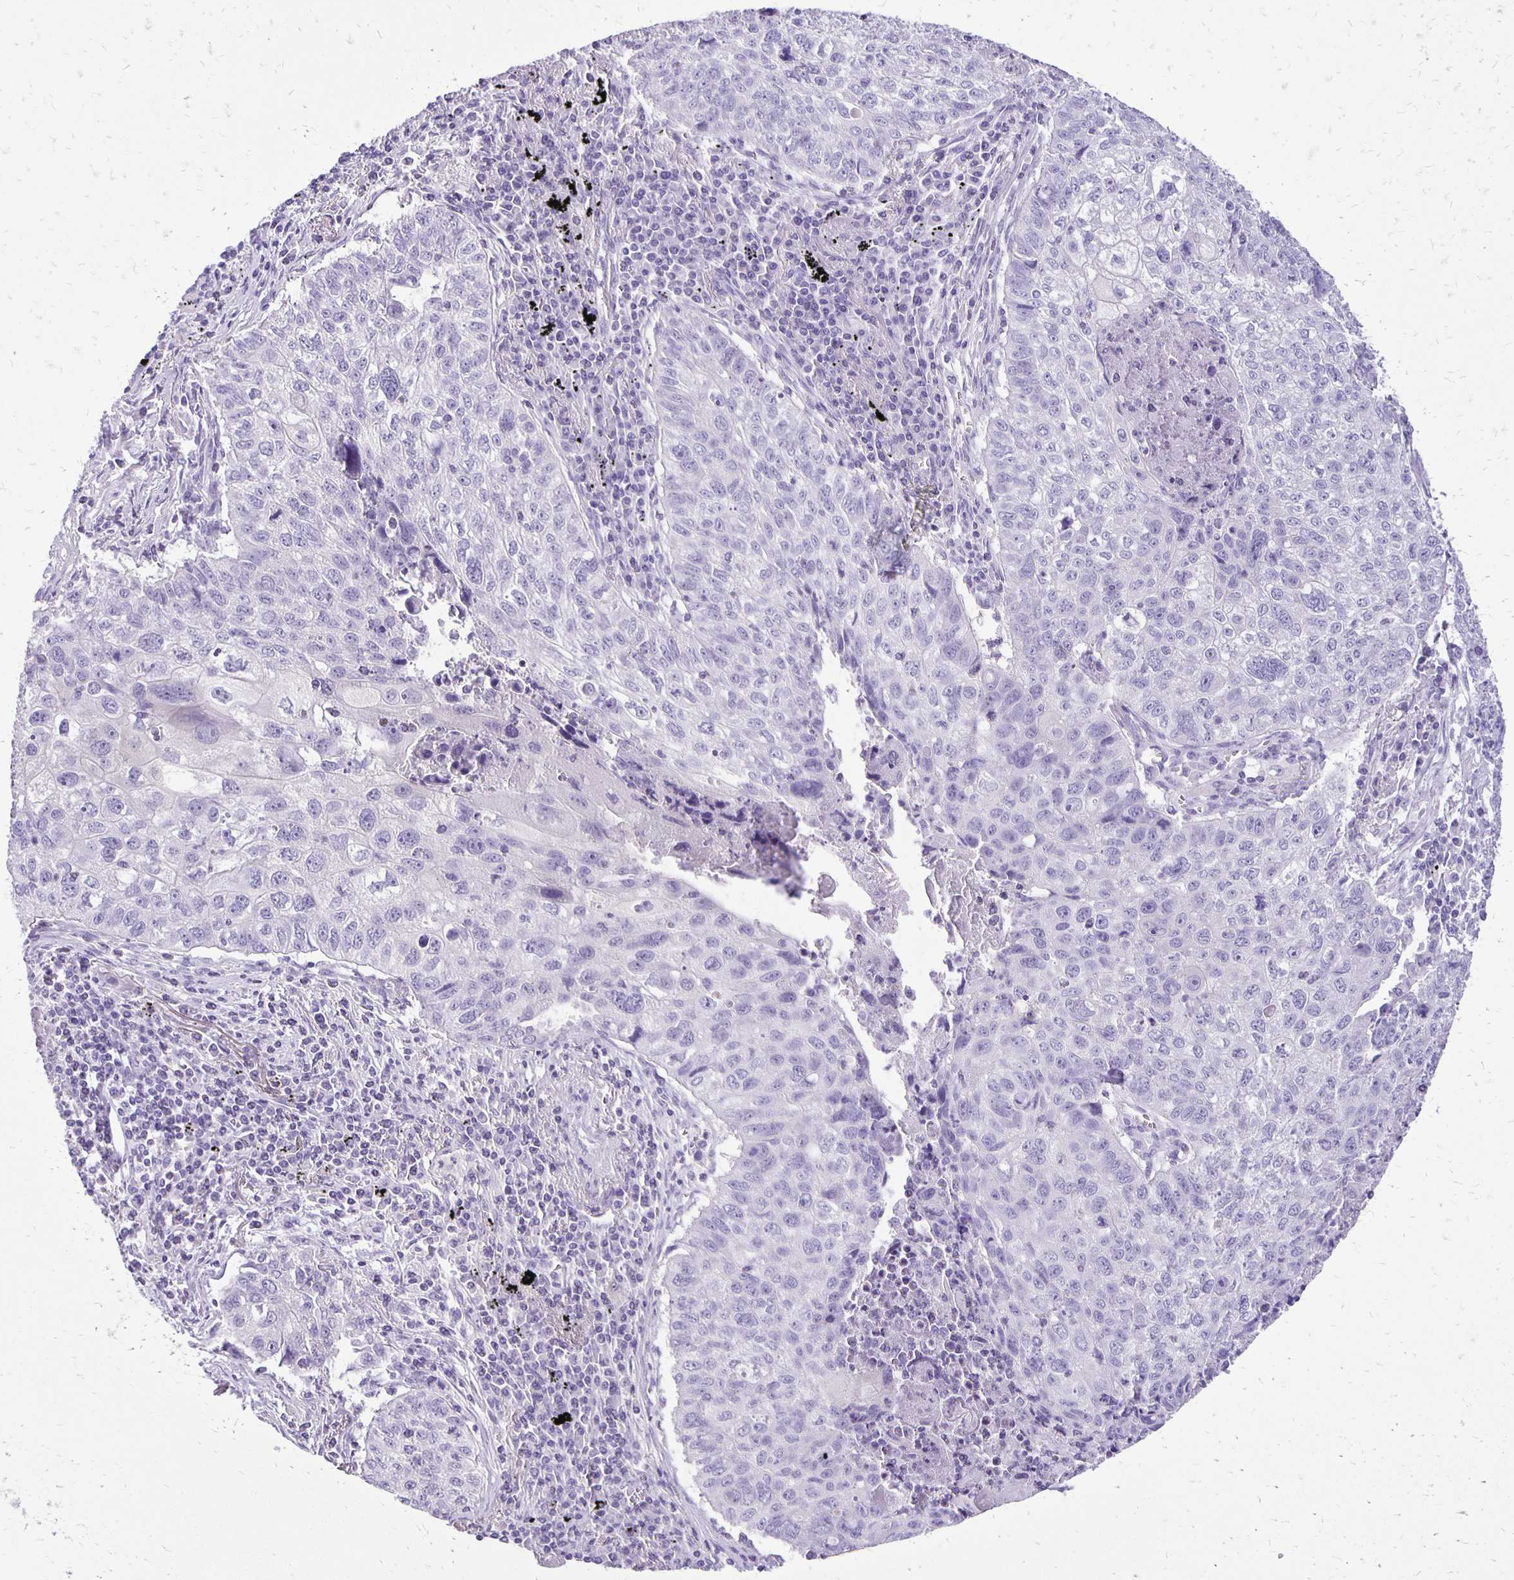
{"staining": {"intensity": "negative", "quantity": "none", "location": "none"}, "tissue": "lung cancer", "cell_type": "Tumor cells", "image_type": "cancer", "snomed": [{"axis": "morphology", "description": "Normal morphology"}, {"axis": "morphology", "description": "Aneuploidy"}, {"axis": "morphology", "description": "Squamous cell carcinoma, NOS"}, {"axis": "topography", "description": "Lymph node"}, {"axis": "topography", "description": "Lung"}], "caption": "High power microscopy micrograph of an IHC image of squamous cell carcinoma (lung), revealing no significant positivity in tumor cells. Brightfield microscopy of immunohistochemistry (IHC) stained with DAB (brown) and hematoxylin (blue), captured at high magnification.", "gene": "ANKRD45", "patient": {"sex": "female", "age": 76}}